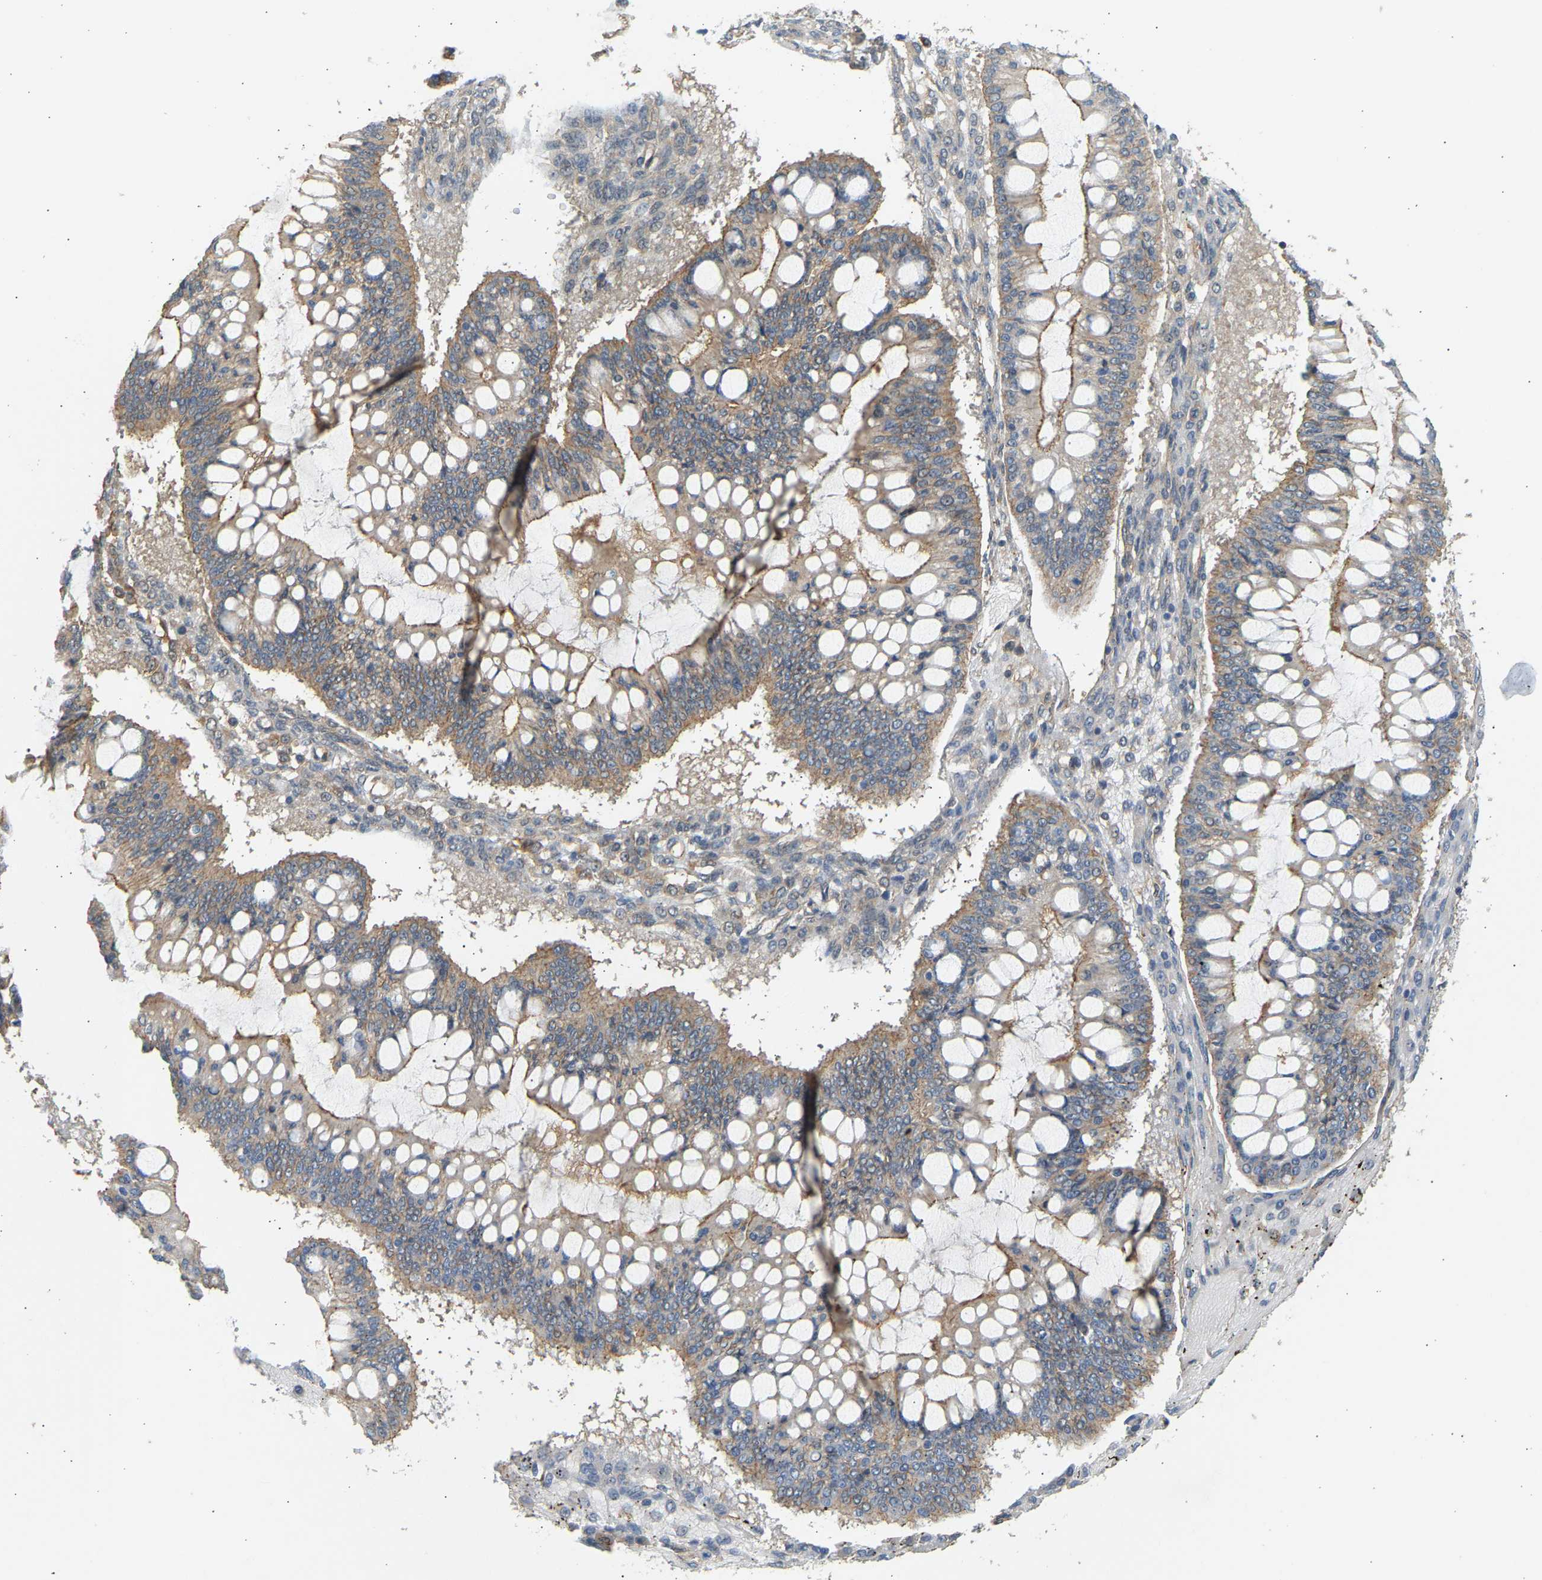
{"staining": {"intensity": "weak", "quantity": ">75%", "location": "cytoplasmic/membranous"}, "tissue": "ovarian cancer", "cell_type": "Tumor cells", "image_type": "cancer", "snomed": [{"axis": "morphology", "description": "Cystadenocarcinoma, mucinous, NOS"}, {"axis": "topography", "description": "Ovary"}], "caption": "A histopathology image of ovarian cancer (mucinous cystadenocarcinoma) stained for a protein displays weak cytoplasmic/membranous brown staining in tumor cells. The staining was performed using DAB, with brown indicating positive protein expression. Nuclei are stained blue with hematoxylin.", "gene": "RGL1", "patient": {"sex": "female", "age": 73}}